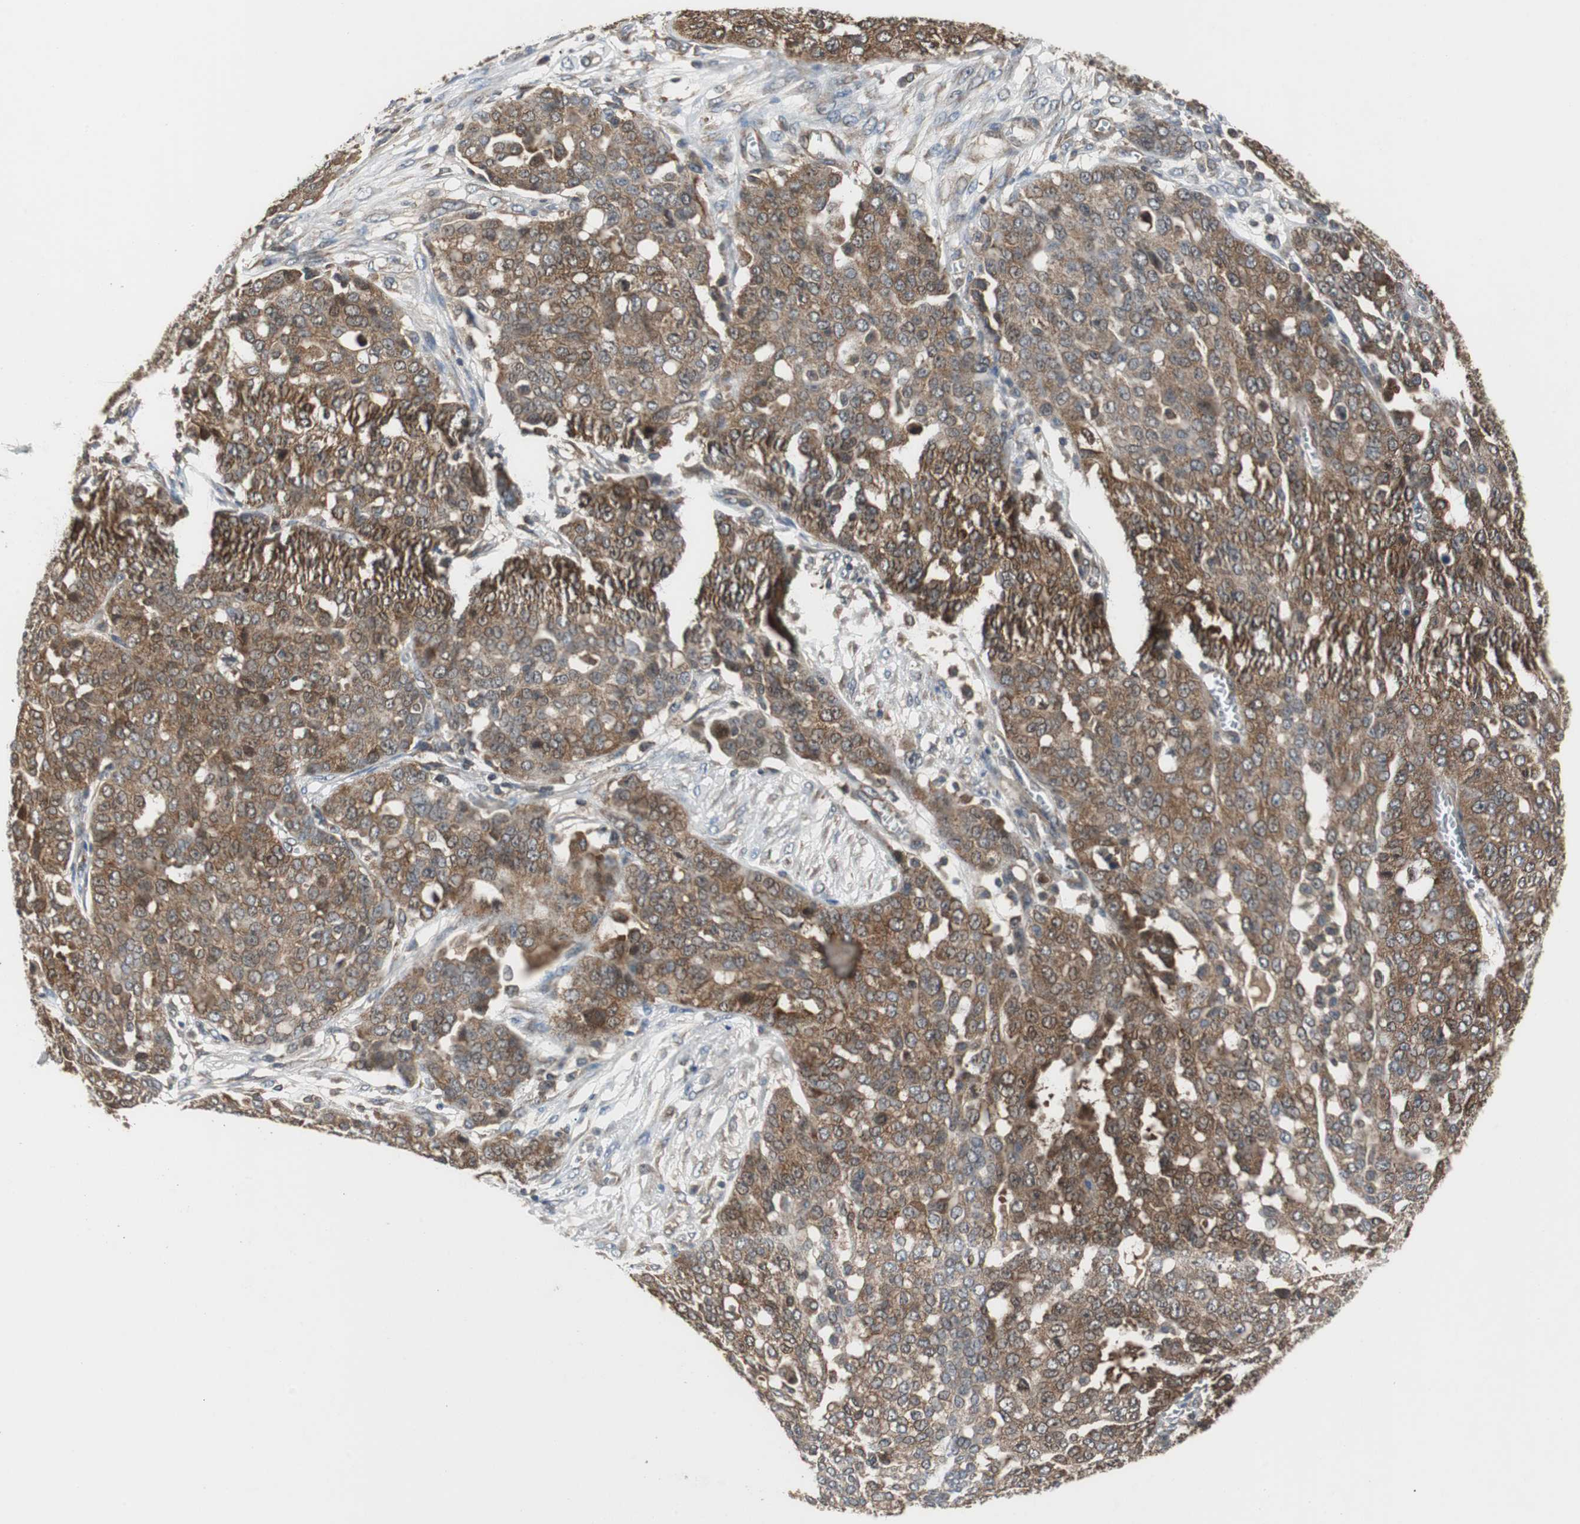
{"staining": {"intensity": "strong", "quantity": ">75%", "location": "cytoplasmic/membranous"}, "tissue": "ovarian cancer", "cell_type": "Tumor cells", "image_type": "cancer", "snomed": [{"axis": "morphology", "description": "Cystadenocarcinoma, serous, NOS"}, {"axis": "topography", "description": "Soft tissue"}, {"axis": "topography", "description": "Ovary"}], "caption": "There is high levels of strong cytoplasmic/membranous positivity in tumor cells of ovarian cancer (serous cystadenocarcinoma), as demonstrated by immunohistochemical staining (brown color).", "gene": "VBP1", "patient": {"sex": "female", "age": 57}}